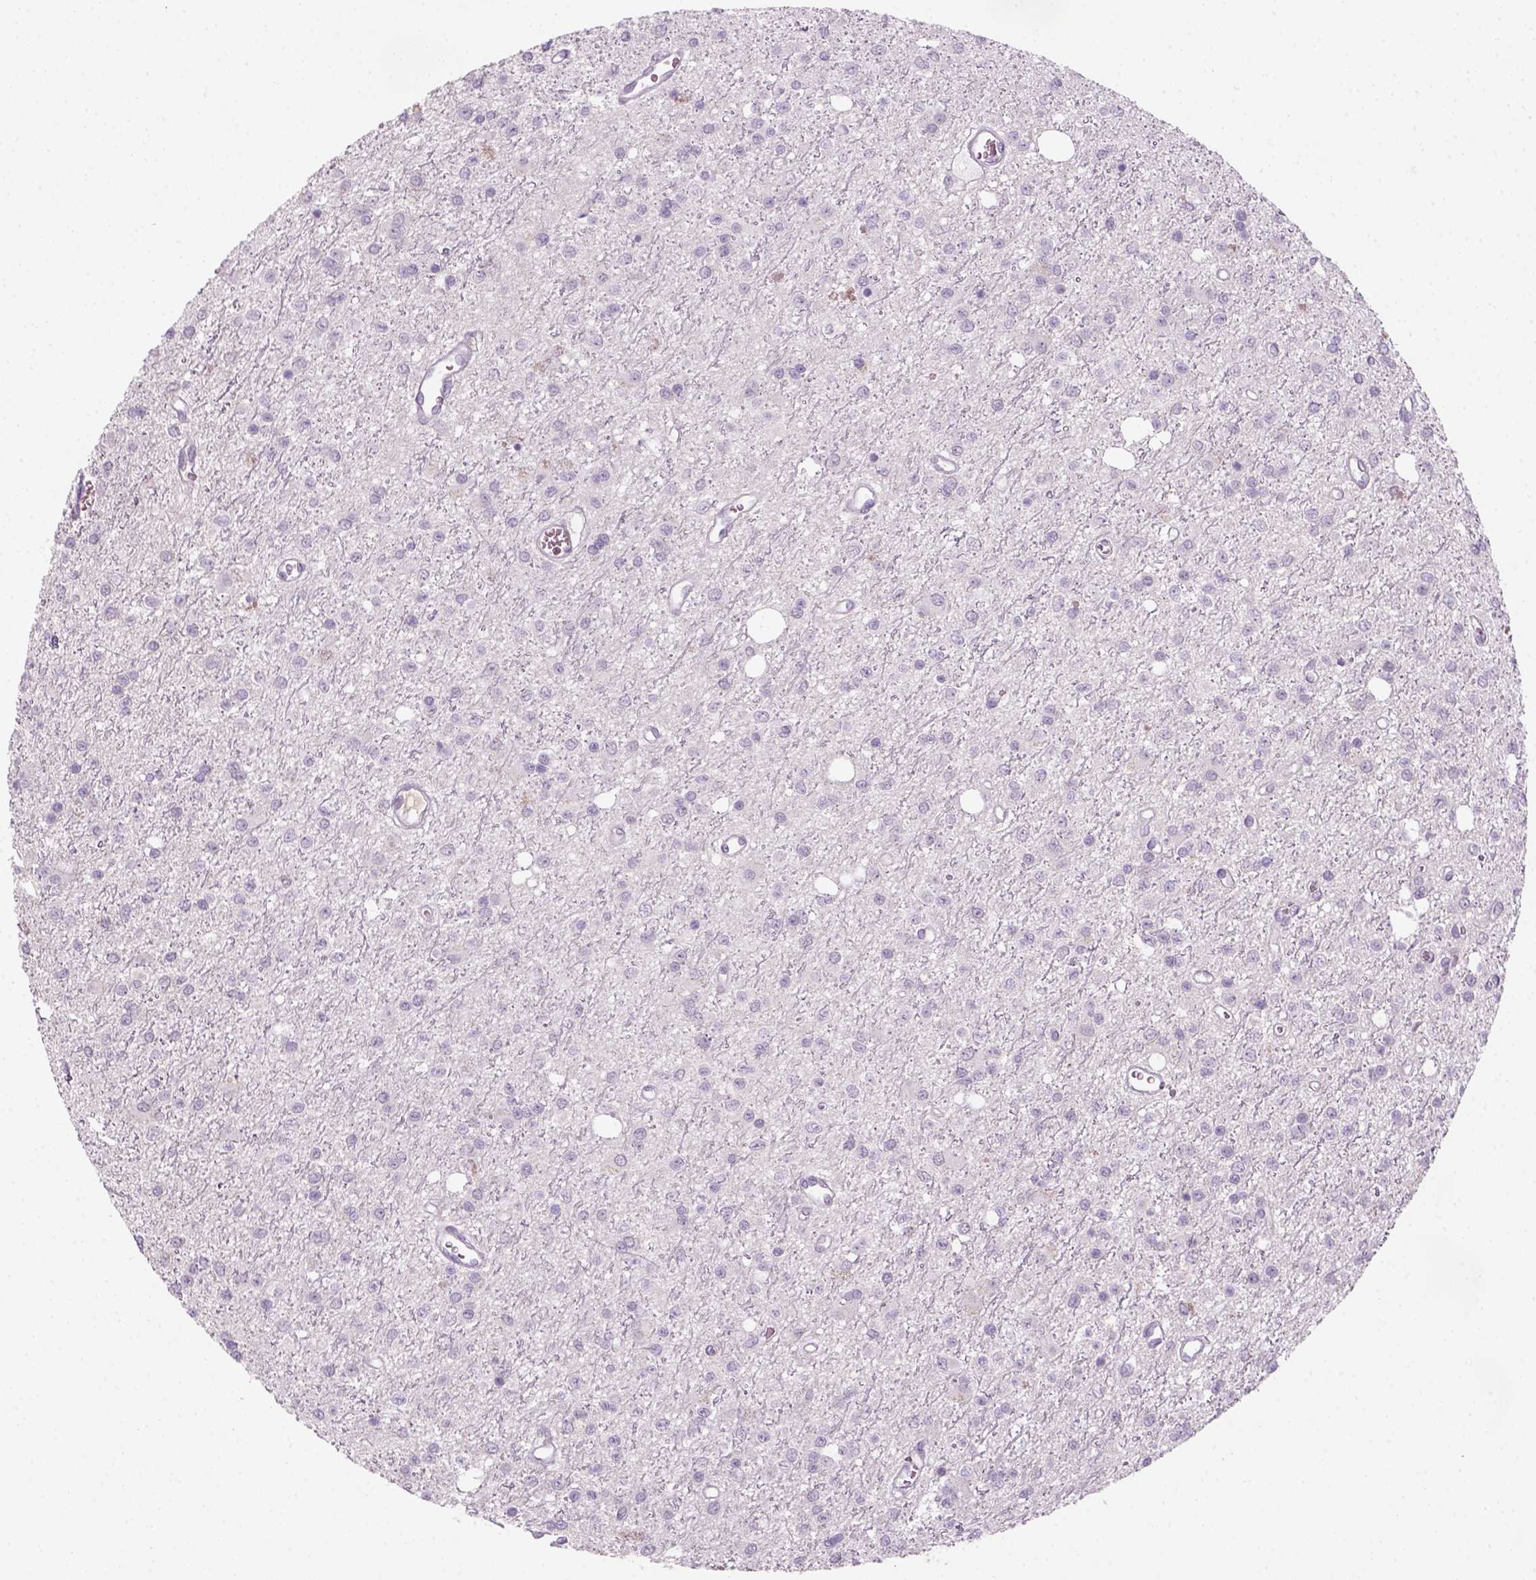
{"staining": {"intensity": "negative", "quantity": "none", "location": "none"}, "tissue": "glioma", "cell_type": "Tumor cells", "image_type": "cancer", "snomed": [{"axis": "morphology", "description": "Glioma, malignant, Low grade"}, {"axis": "topography", "description": "Brain"}], "caption": "The micrograph shows no staining of tumor cells in glioma. Nuclei are stained in blue.", "gene": "GFI1B", "patient": {"sex": "female", "age": 45}}